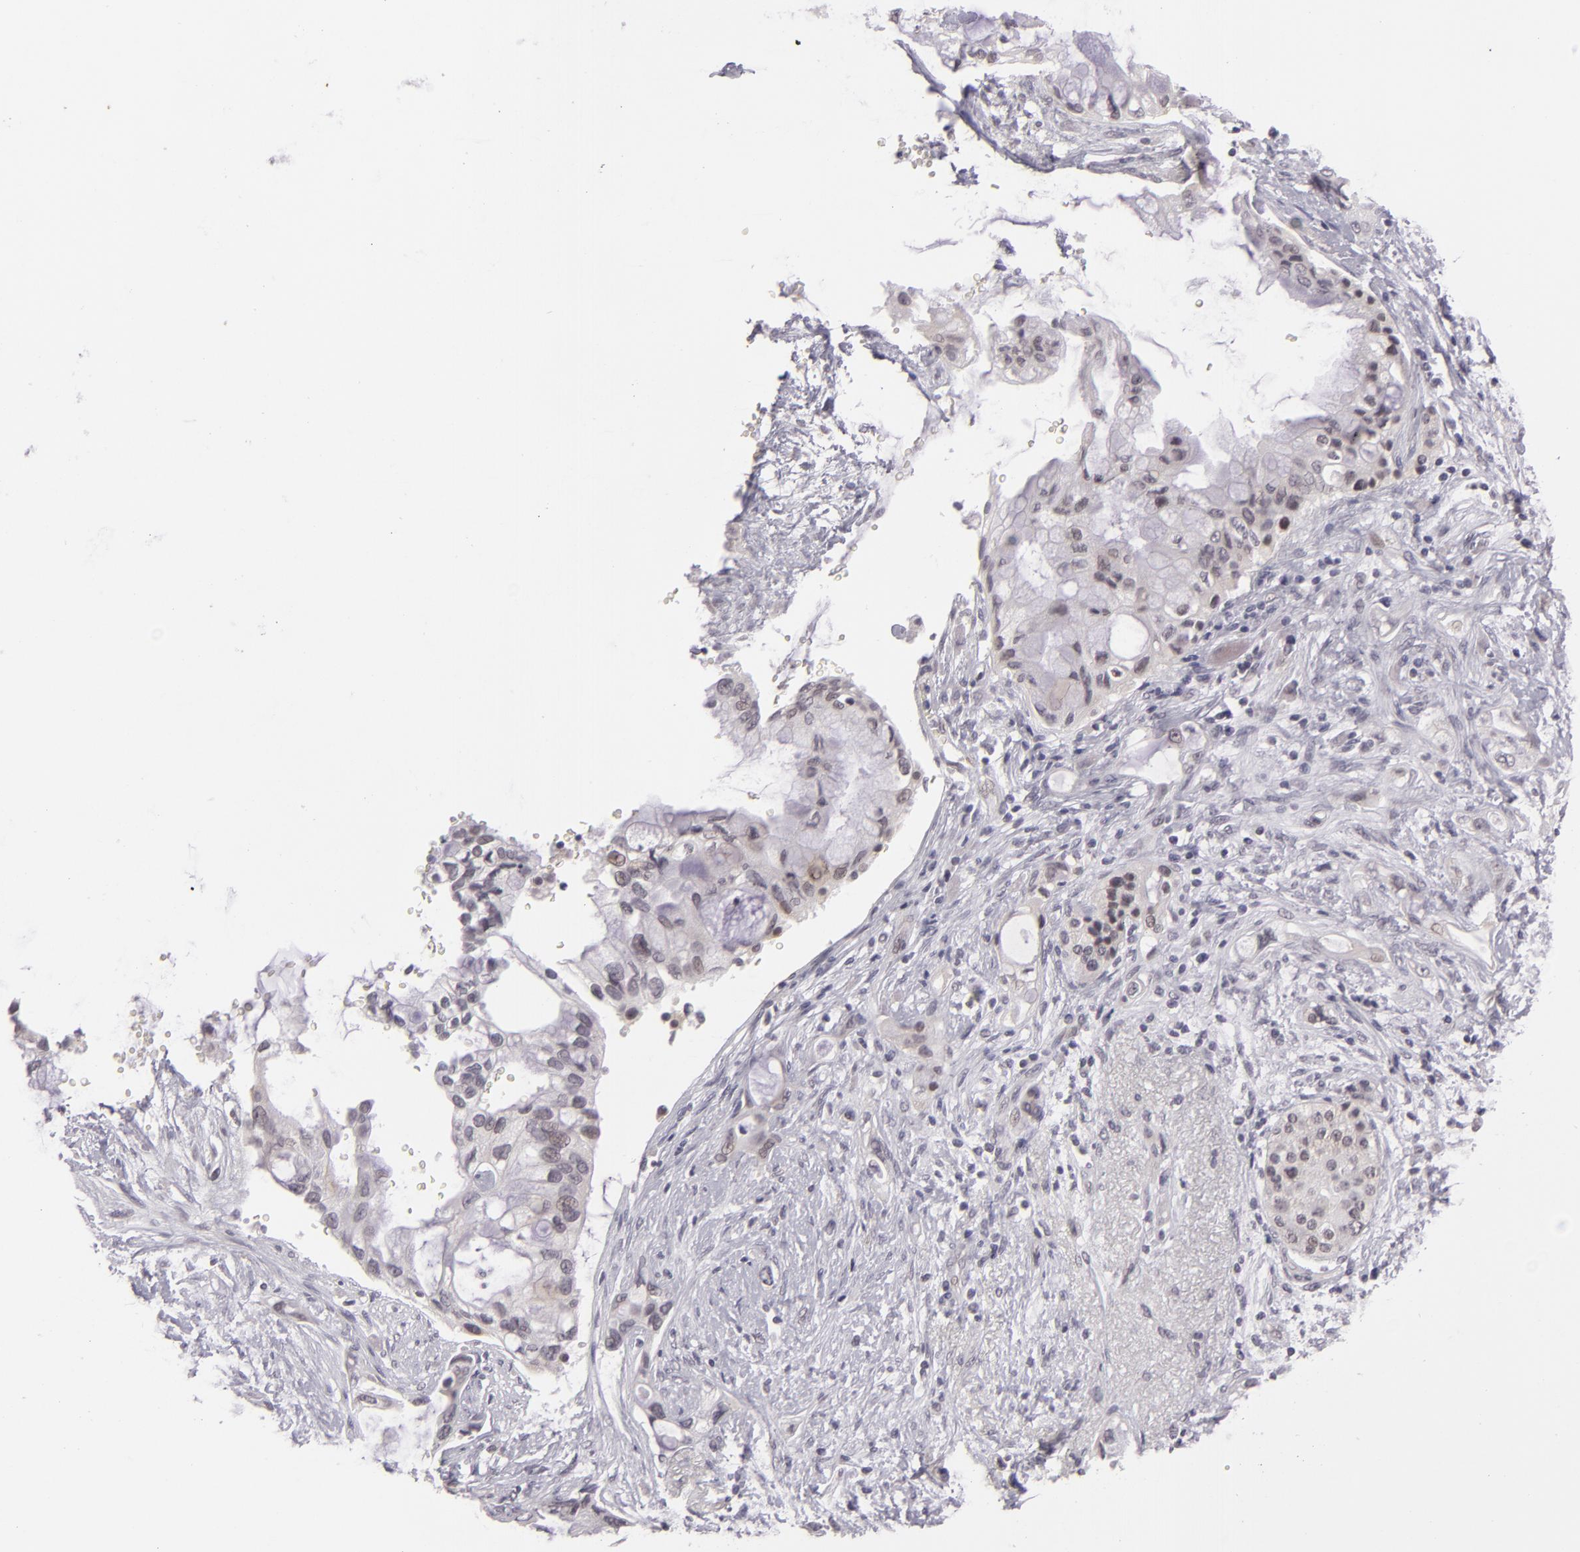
{"staining": {"intensity": "weak", "quantity": "<25%", "location": "nuclear"}, "tissue": "pancreatic cancer", "cell_type": "Tumor cells", "image_type": "cancer", "snomed": [{"axis": "morphology", "description": "Adenocarcinoma, NOS"}, {"axis": "topography", "description": "Pancreas"}], "caption": "Pancreatic cancer was stained to show a protein in brown. There is no significant staining in tumor cells.", "gene": "ZNF205", "patient": {"sex": "female", "age": 70}}